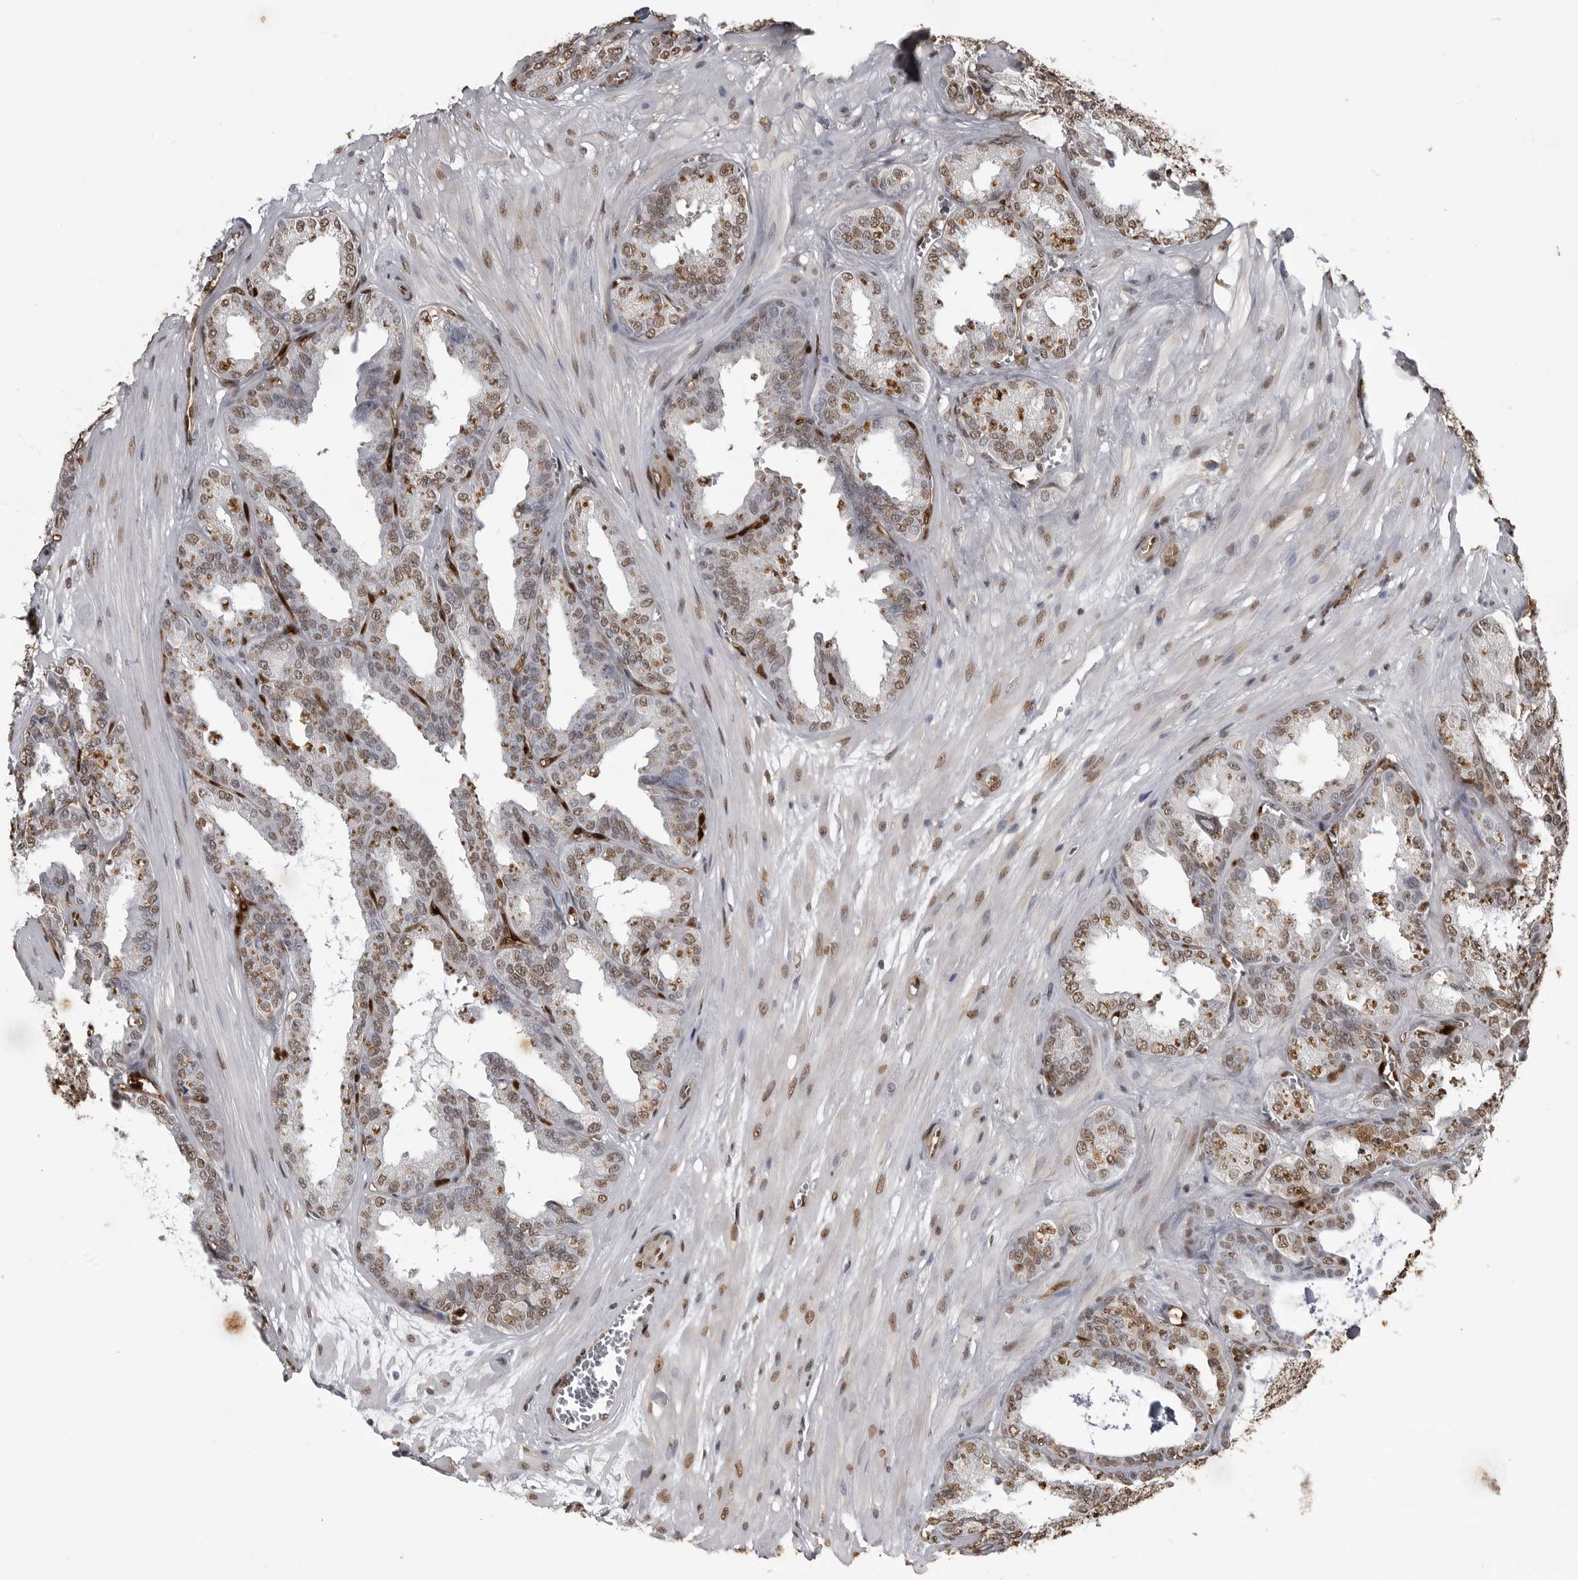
{"staining": {"intensity": "moderate", "quantity": ">75%", "location": "nuclear"}, "tissue": "seminal vesicle", "cell_type": "Glandular cells", "image_type": "normal", "snomed": [{"axis": "morphology", "description": "Normal tissue, NOS"}, {"axis": "topography", "description": "Prostate"}, {"axis": "topography", "description": "Seminal veicle"}], "caption": "Brown immunohistochemical staining in unremarkable human seminal vesicle shows moderate nuclear positivity in about >75% of glandular cells.", "gene": "SMAD2", "patient": {"sex": "male", "age": 51}}